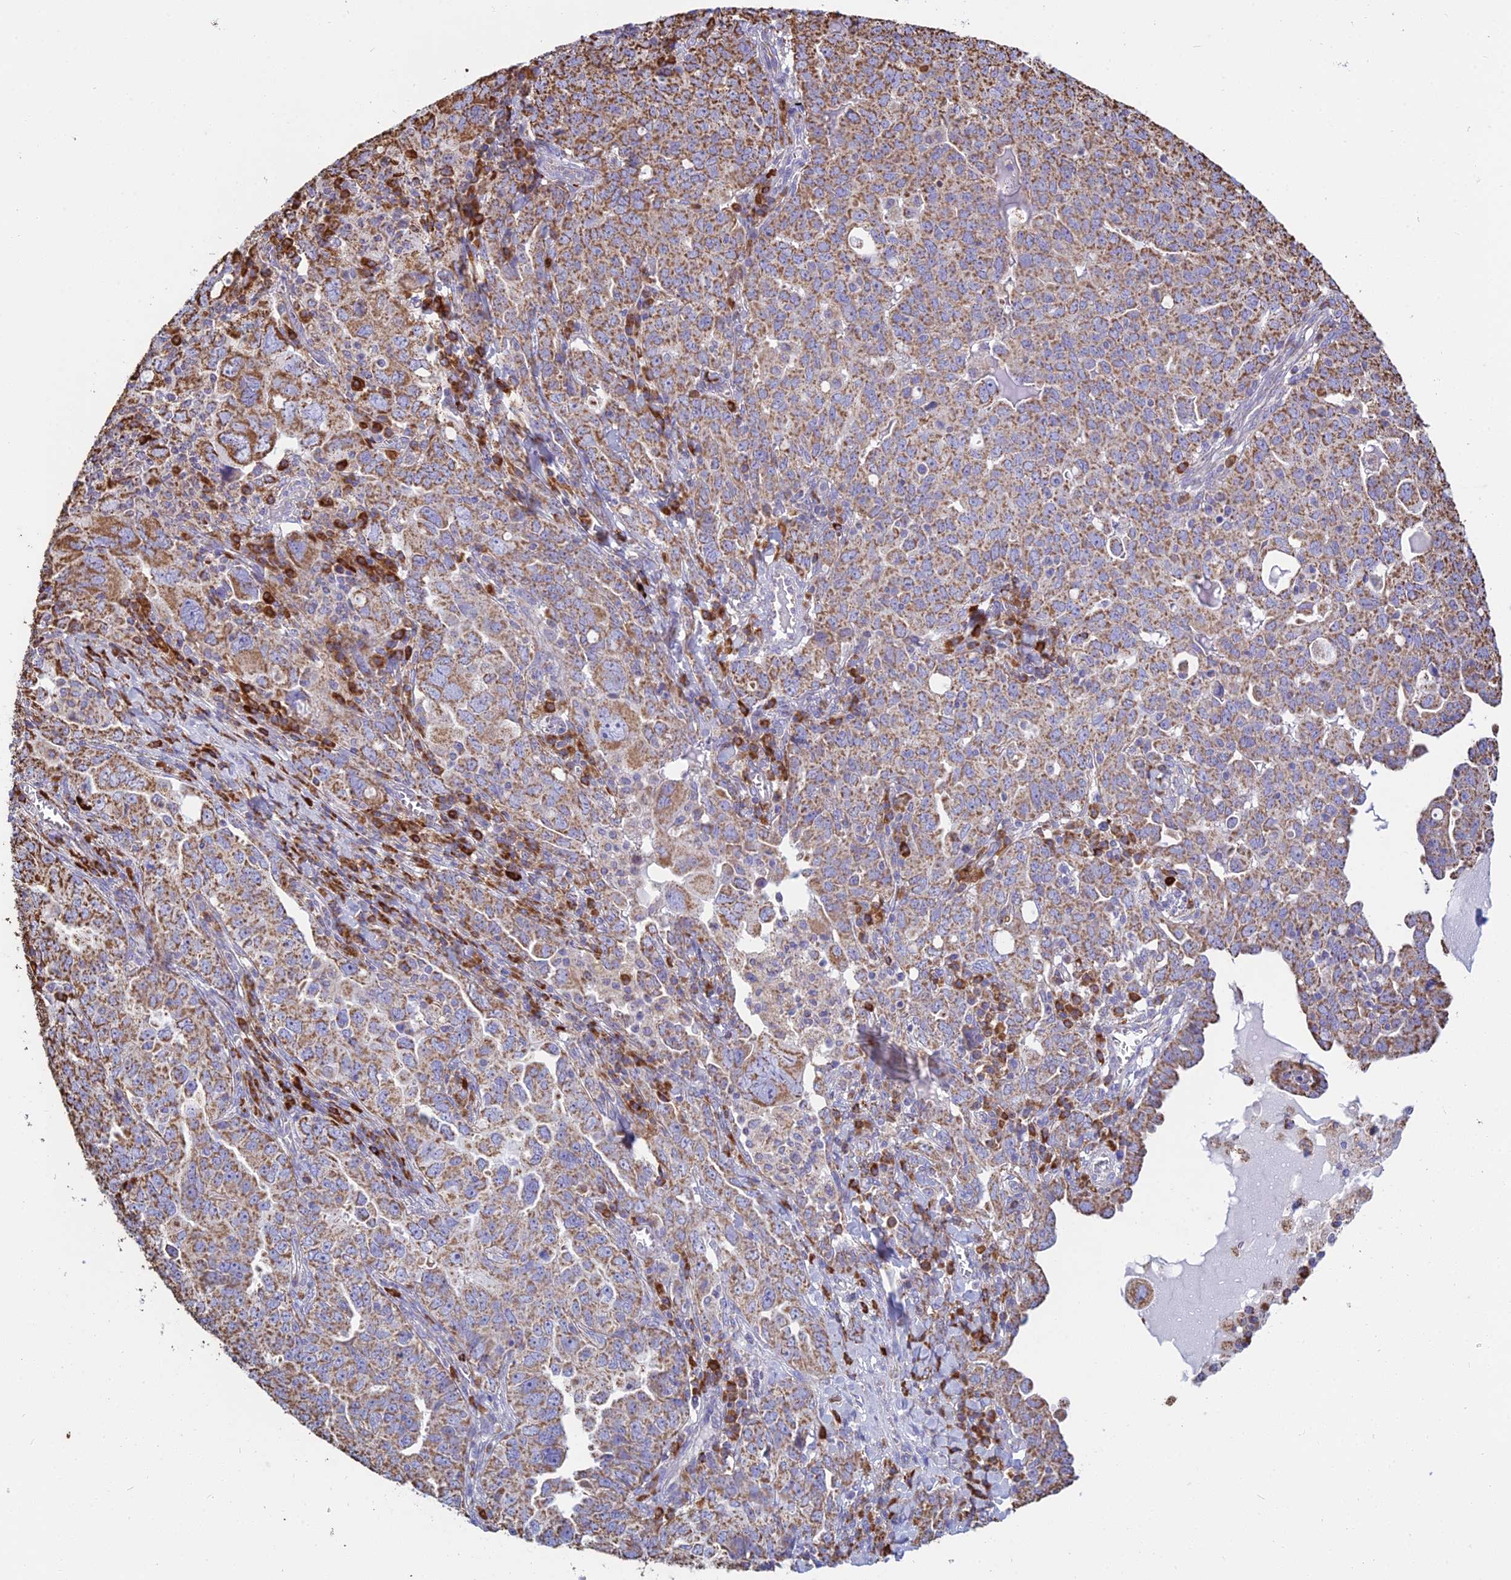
{"staining": {"intensity": "moderate", "quantity": ">75%", "location": "cytoplasmic/membranous"}, "tissue": "ovarian cancer", "cell_type": "Tumor cells", "image_type": "cancer", "snomed": [{"axis": "morphology", "description": "Carcinoma, endometroid"}, {"axis": "topography", "description": "Ovary"}], "caption": "Immunohistochemistry (IHC) image of neoplastic tissue: human endometroid carcinoma (ovarian) stained using immunohistochemistry (IHC) displays medium levels of moderate protein expression localized specifically in the cytoplasmic/membranous of tumor cells, appearing as a cytoplasmic/membranous brown color.", "gene": "OR2W3", "patient": {"sex": "female", "age": 62}}